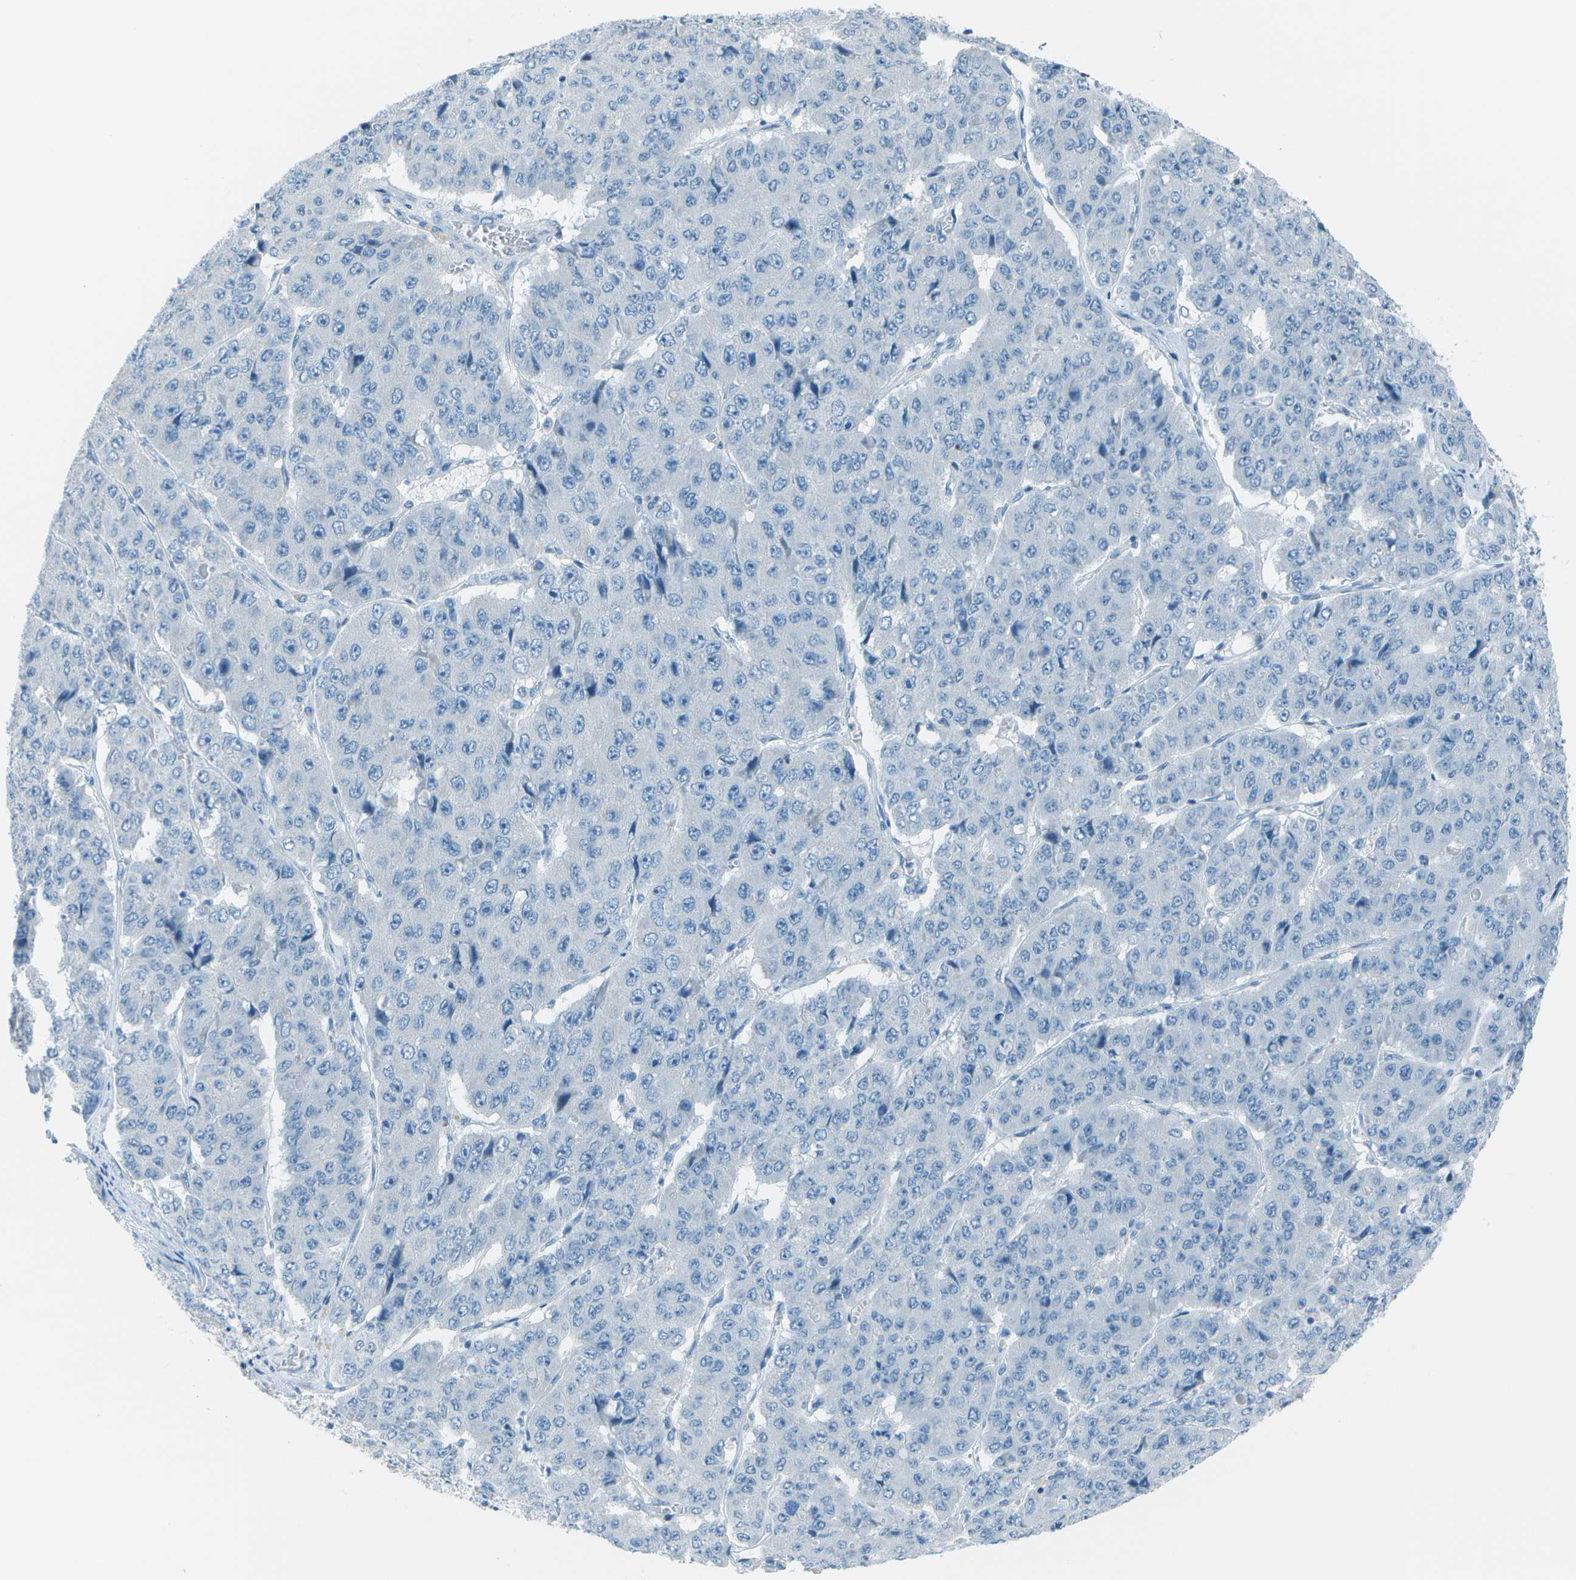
{"staining": {"intensity": "negative", "quantity": "none", "location": "none"}, "tissue": "pancreatic cancer", "cell_type": "Tumor cells", "image_type": "cancer", "snomed": [{"axis": "morphology", "description": "Adenocarcinoma, NOS"}, {"axis": "topography", "description": "Pancreas"}], "caption": "Pancreatic adenocarcinoma stained for a protein using immunohistochemistry shows no positivity tumor cells.", "gene": "FGF1", "patient": {"sex": "male", "age": 50}}